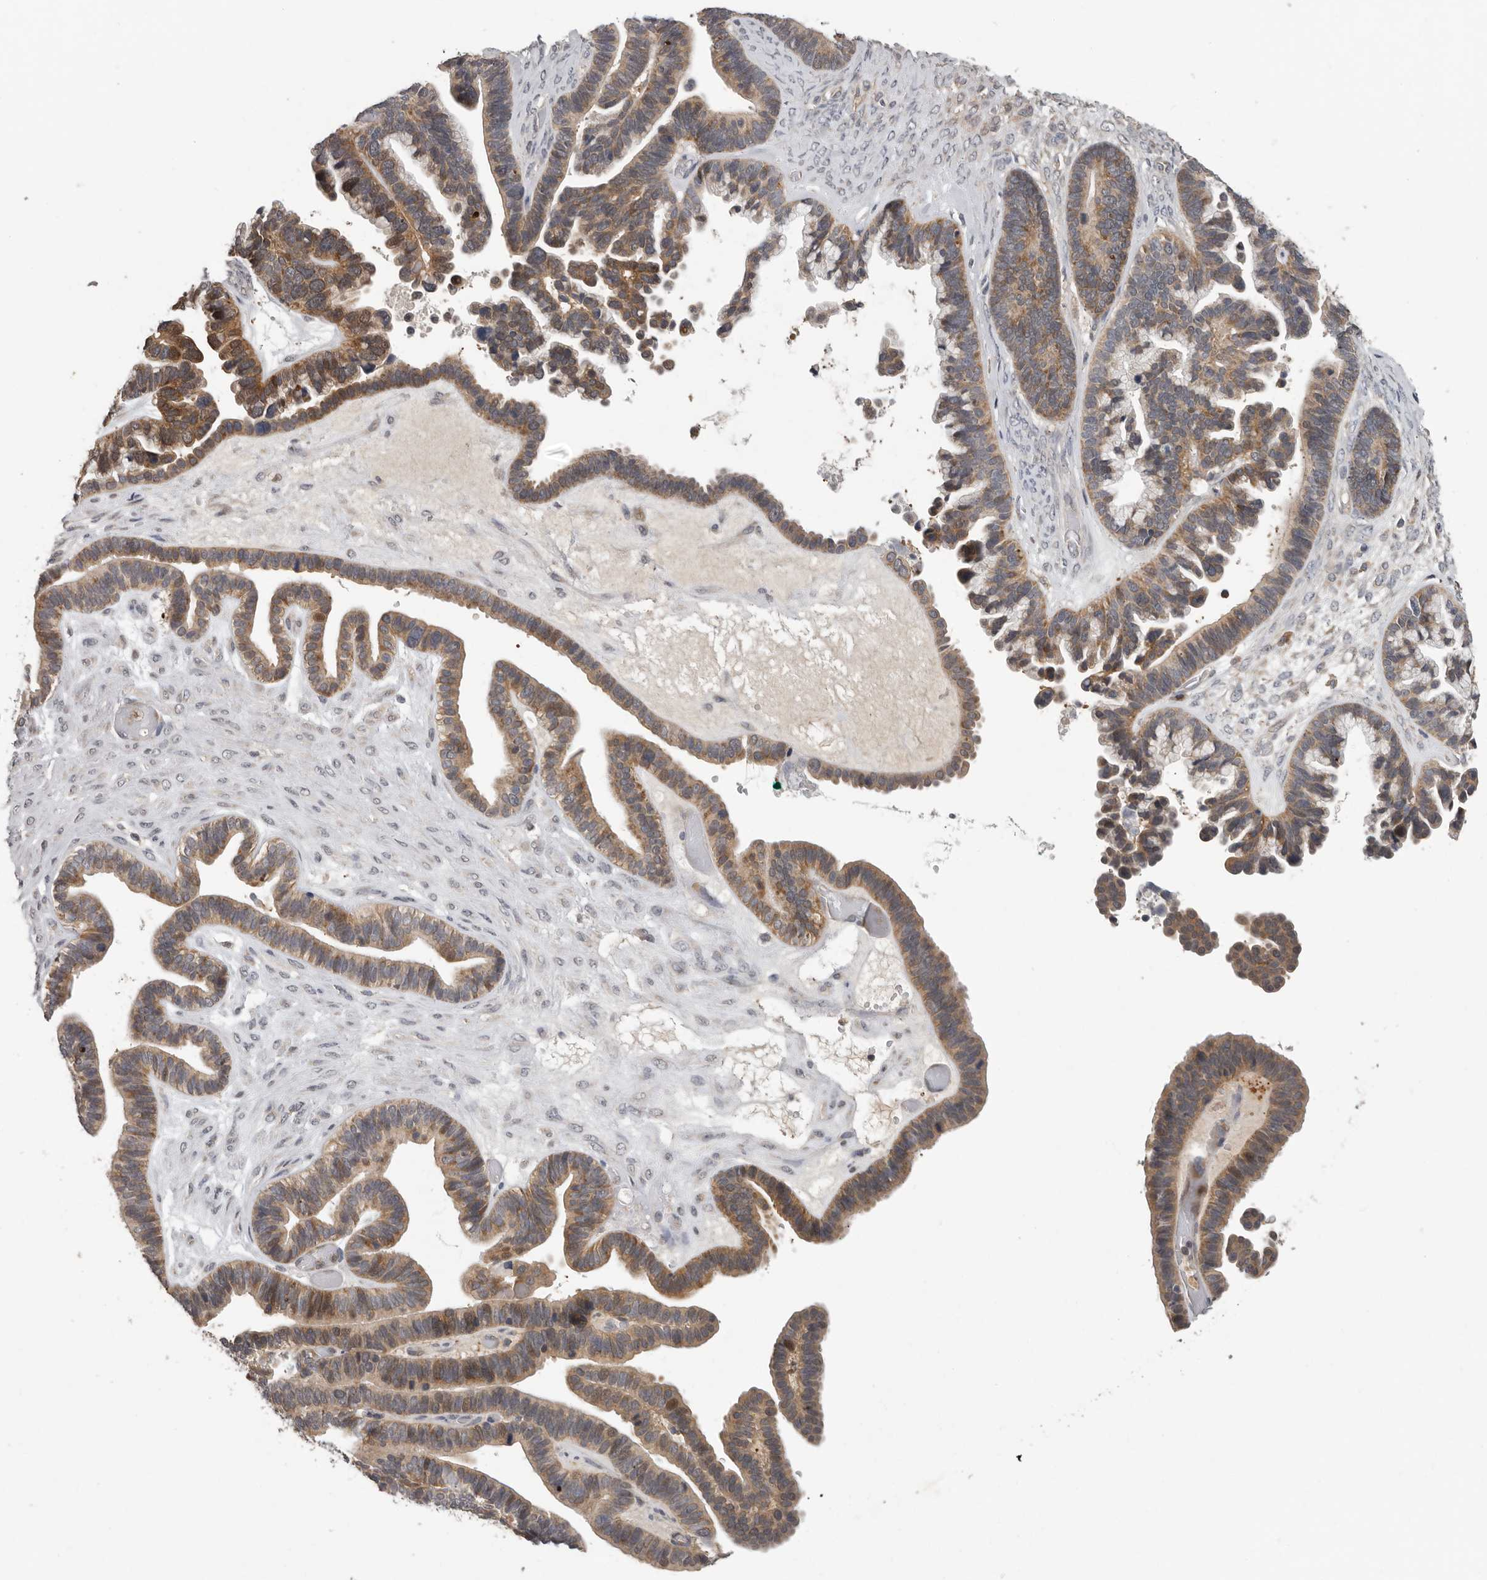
{"staining": {"intensity": "moderate", "quantity": ">75%", "location": "cytoplasmic/membranous"}, "tissue": "ovarian cancer", "cell_type": "Tumor cells", "image_type": "cancer", "snomed": [{"axis": "morphology", "description": "Cystadenocarcinoma, serous, NOS"}, {"axis": "topography", "description": "Ovary"}], "caption": "Immunohistochemical staining of human serous cystadenocarcinoma (ovarian) demonstrates medium levels of moderate cytoplasmic/membranous expression in about >75% of tumor cells.", "gene": "RALGPS2", "patient": {"sex": "female", "age": 56}}